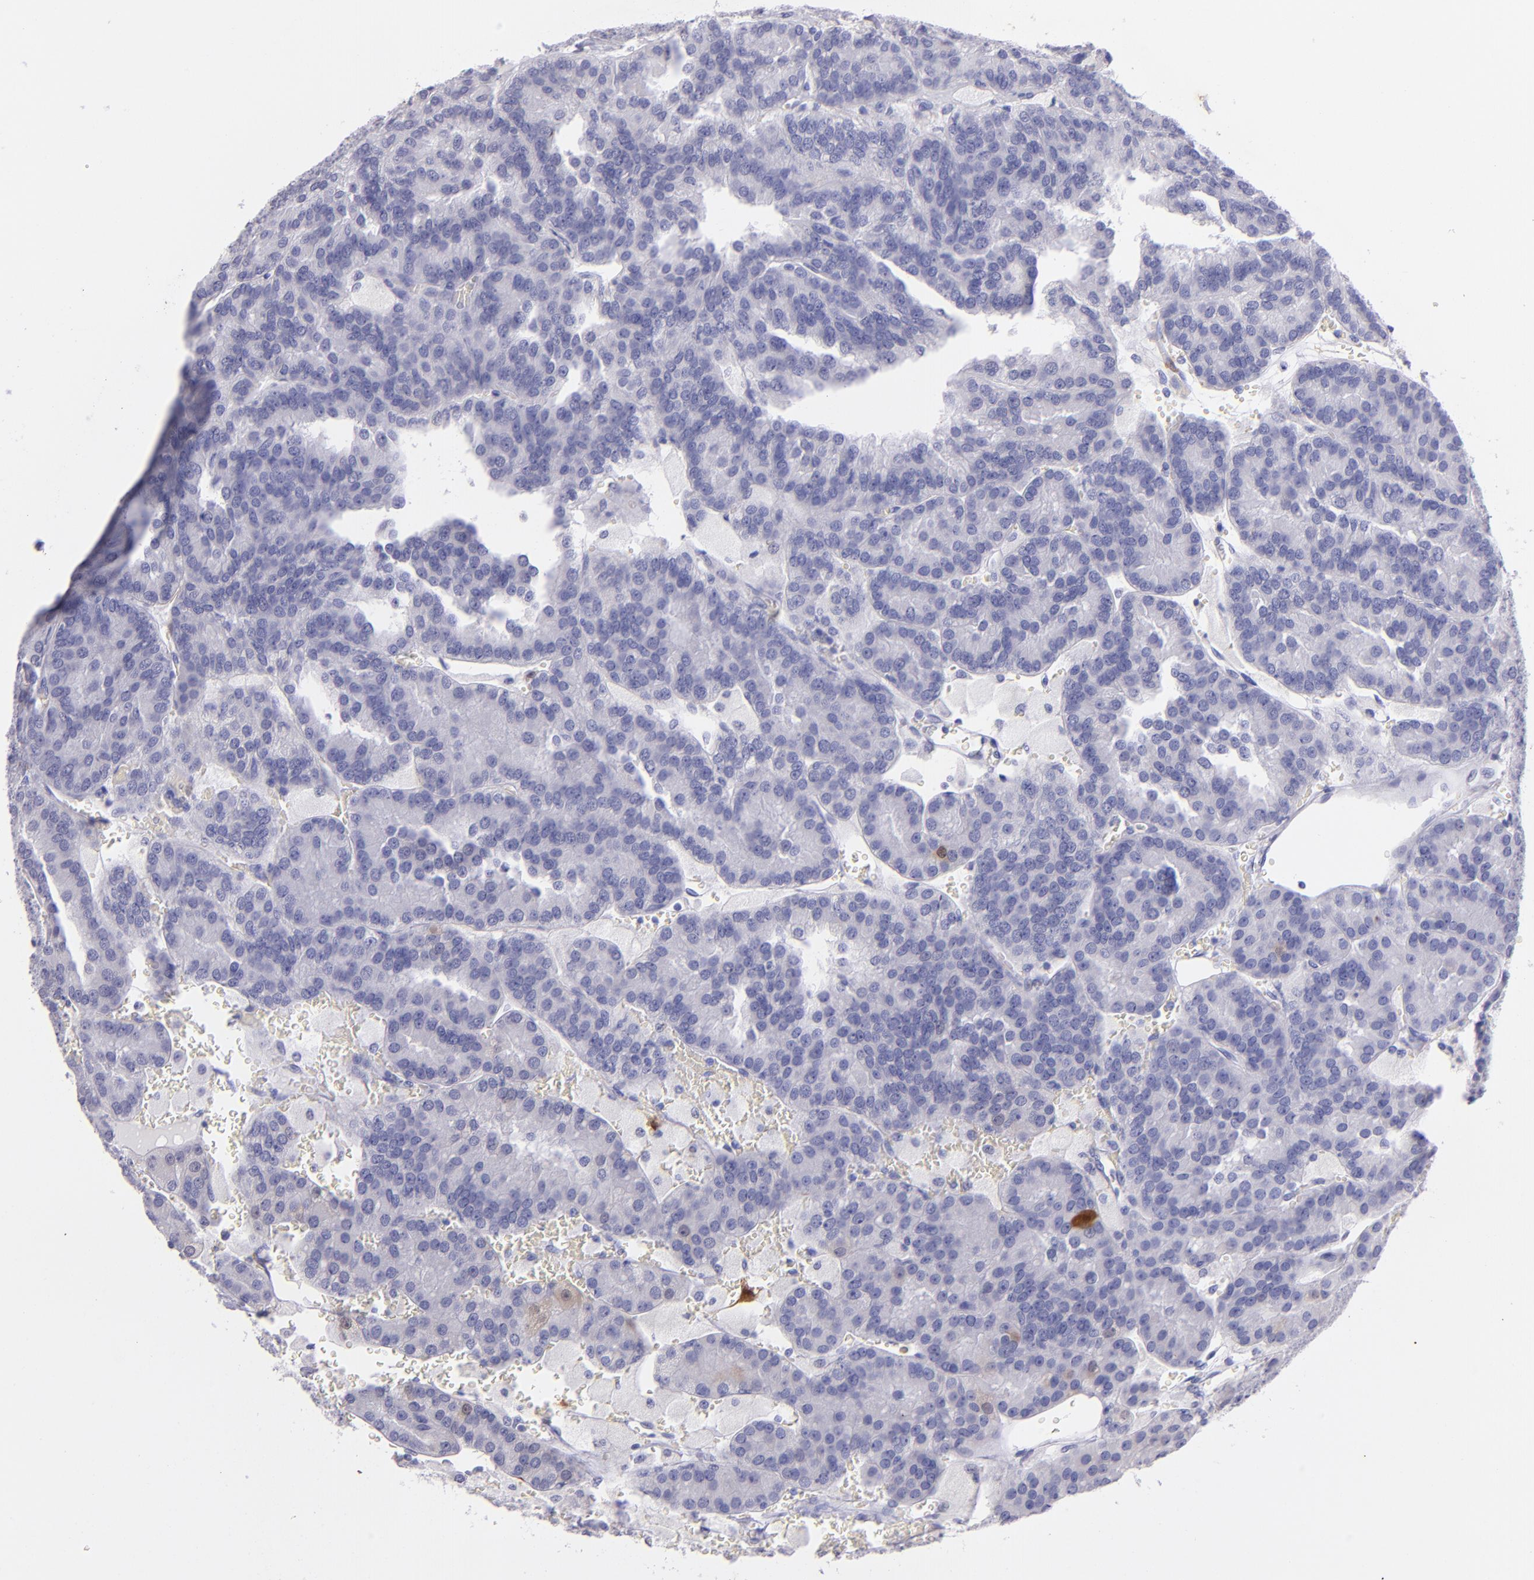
{"staining": {"intensity": "negative", "quantity": "none", "location": "none"}, "tissue": "renal cancer", "cell_type": "Tumor cells", "image_type": "cancer", "snomed": [{"axis": "morphology", "description": "Adenocarcinoma, NOS"}, {"axis": "topography", "description": "Kidney"}], "caption": "The immunohistochemistry histopathology image has no significant expression in tumor cells of renal cancer tissue. Brightfield microscopy of immunohistochemistry (IHC) stained with DAB (brown) and hematoxylin (blue), captured at high magnification.", "gene": "UCHL1", "patient": {"sex": "male", "age": 46}}